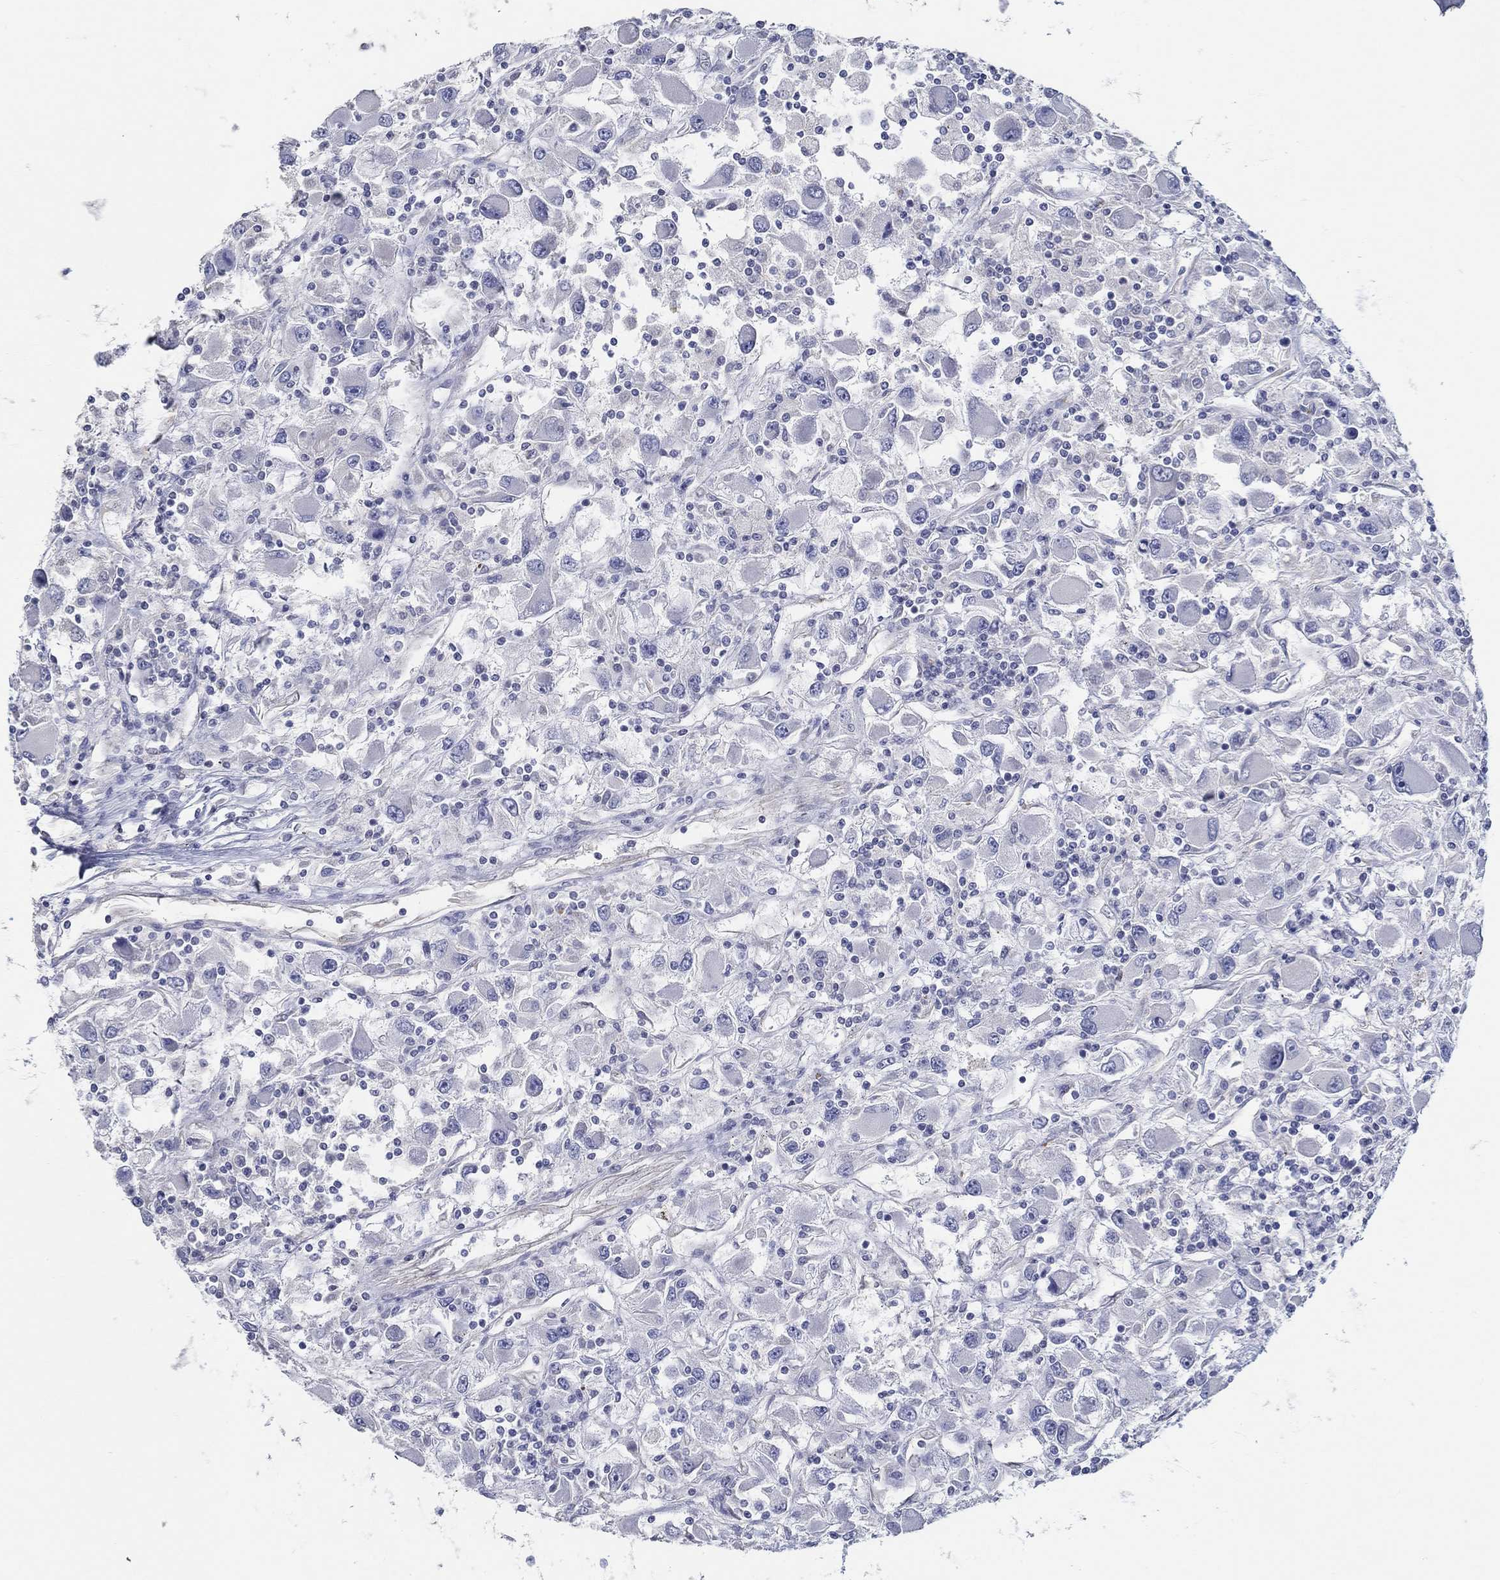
{"staining": {"intensity": "negative", "quantity": "none", "location": "none"}, "tissue": "renal cancer", "cell_type": "Tumor cells", "image_type": "cancer", "snomed": [{"axis": "morphology", "description": "Adenocarcinoma, NOS"}, {"axis": "topography", "description": "Kidney"}], "caption": "This histopathology image is of renal cancer stained with immunohistochemistry (IHC) to label a protein in brown with the nuclei are counter-stained blue. There is no expression in tumor cells.", "gene": "GJA5", "patient": {"sex": "female", "age": 67}}